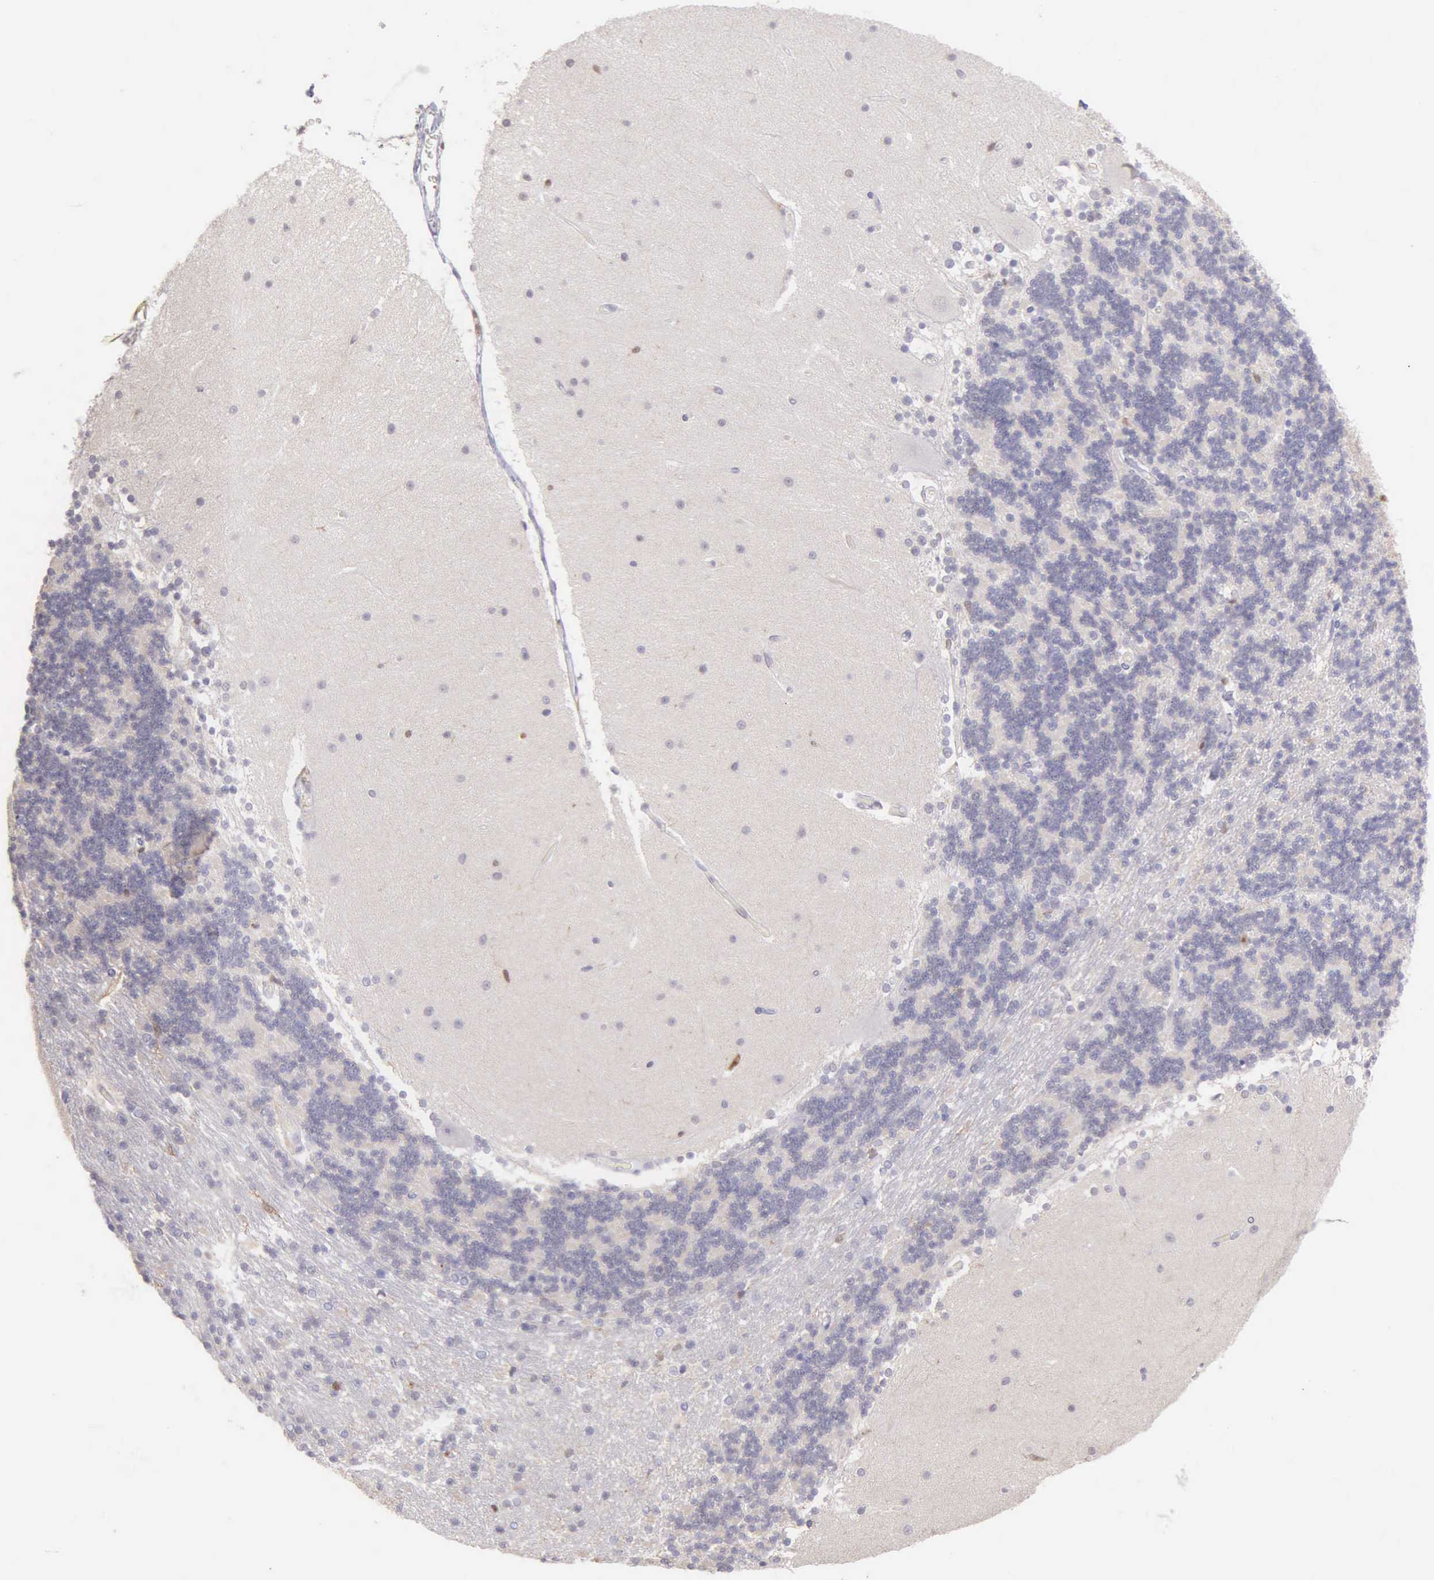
{"staining": {"intensity": "negative", "quantity": "none", "location": "none"}, "tissue": "cerebellum", "cell_type": "Cells in granular layer", "image_type": "normal", "snomed": [{"axis": "morphology", "description": "Normal tissue, NOS"}, {"axis": "topography", "description": "Cerebellum"}], "caption": "Immunohistochemistry of normal cerebellum demonstrates no expression in cells in granular layer.", "gene": "BID", "patient": {"sex": "female", "age": 54}}